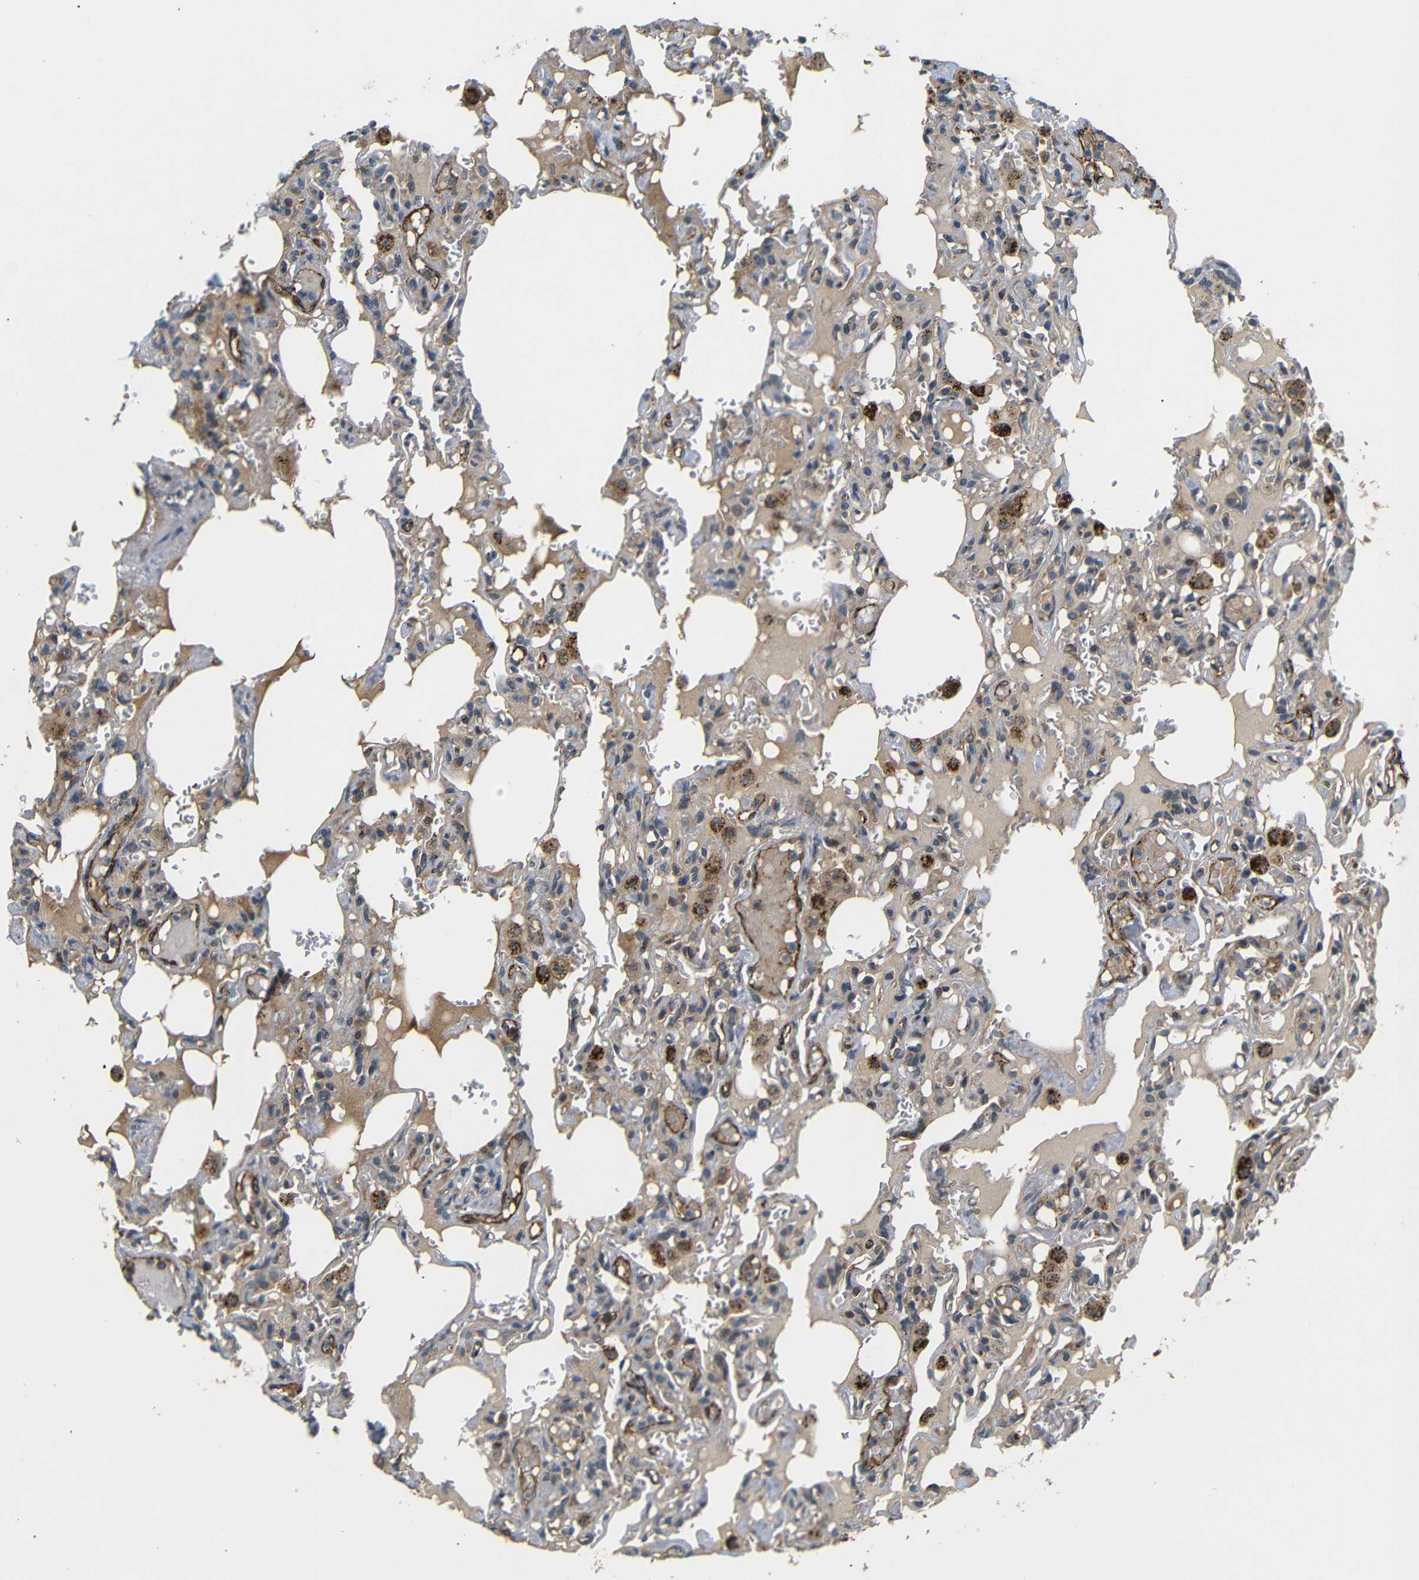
{"staining": {"intensity": "weak", "quantity": ">75%", "location": "cytoplasmic/membranous"}, "tissue": "lung", "cell_type": "Alveolar cells", "image_type": "normal", "snomed": [{"axis": "morphology", "description": "Normal tissue, NOS"}, {"axis": "topography", "description": "Lung"}], "caption": "Immunohistochemistry (IHC) photomicrograph of unremarkable human lung stained for a protein (brown), which displays low levels of weak cytoplasmic/membranous positivity in about >75% of alveolar cells.", "gene": "ATP7A", "patient": {"sex": "male", "age": 21}}